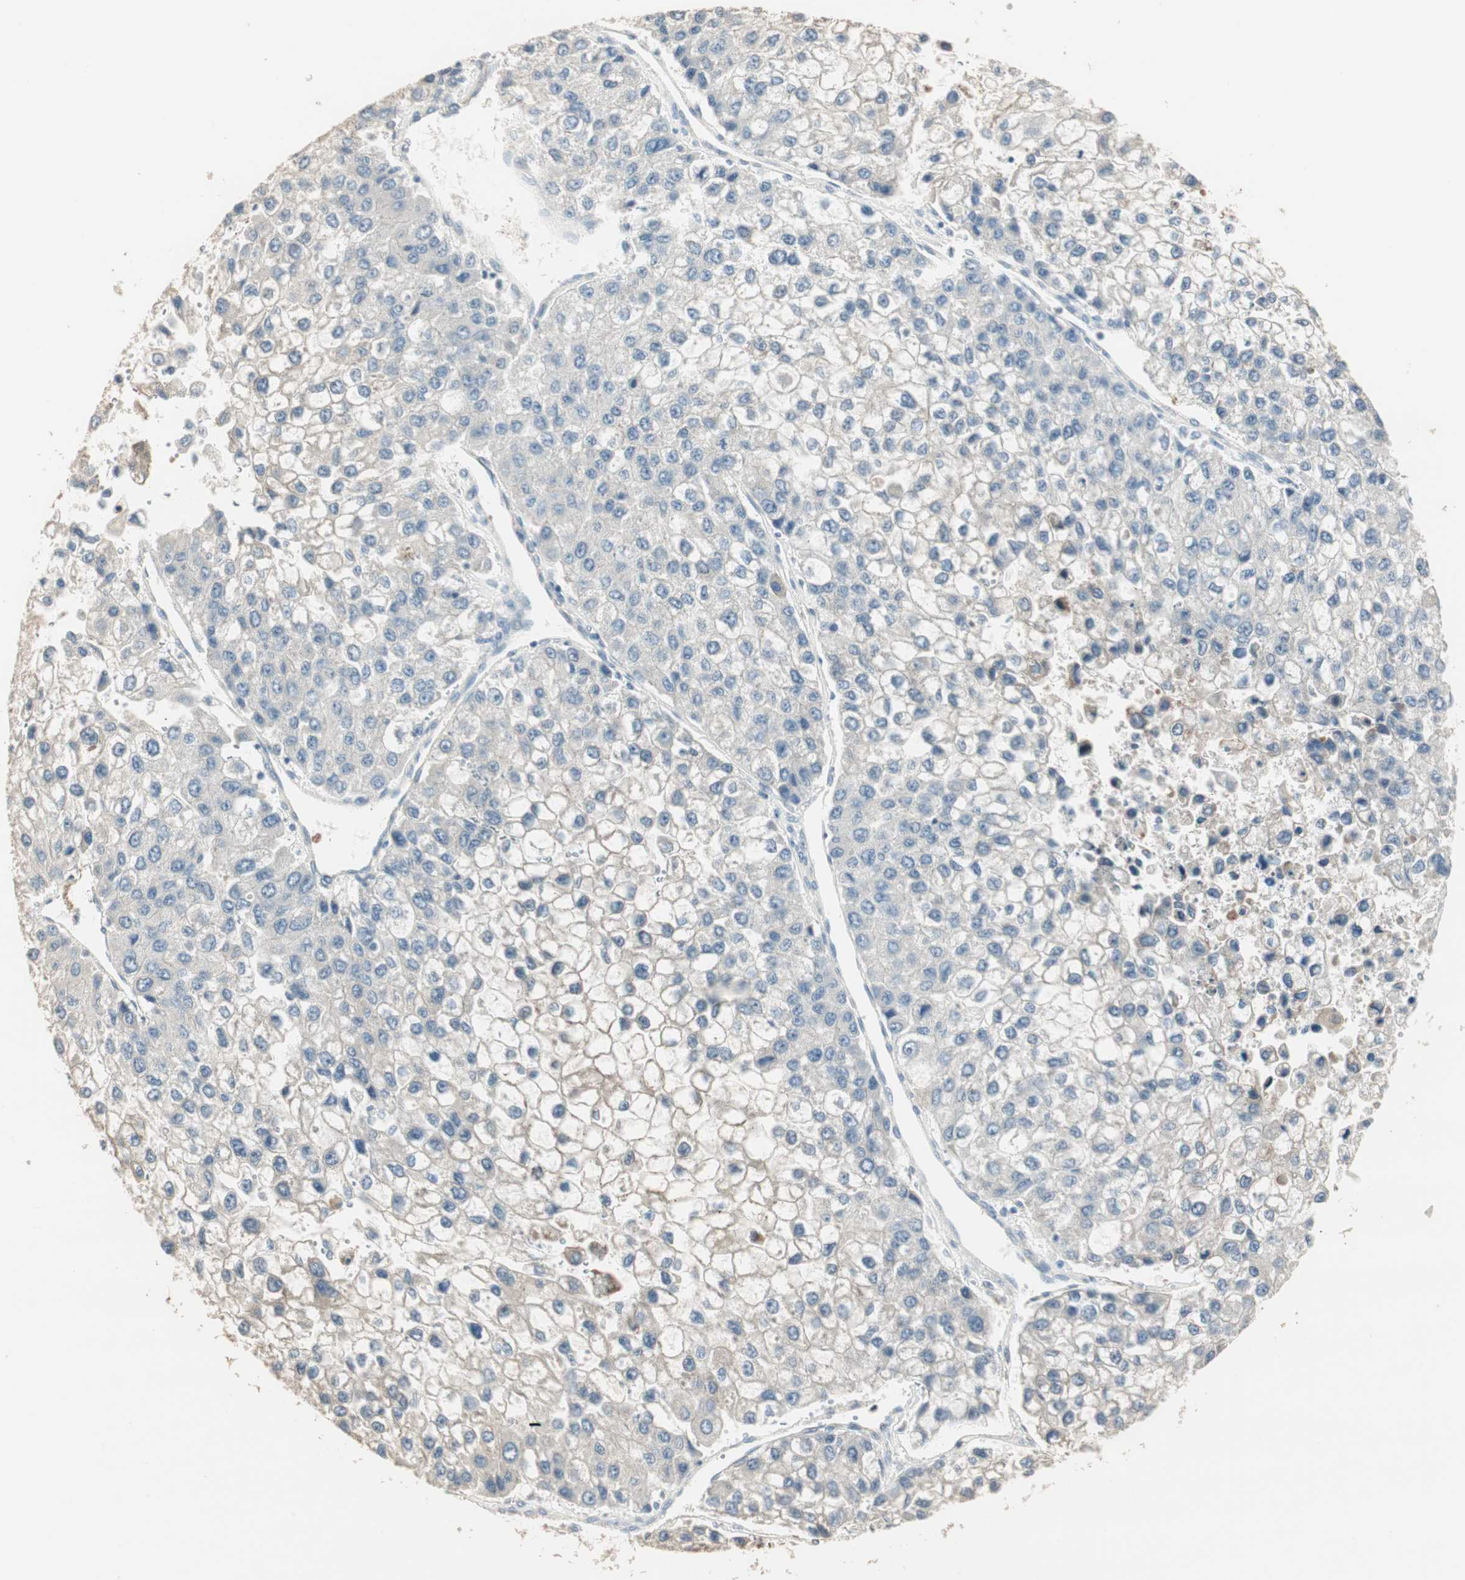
{"staining": {"intensity": "negative", "quantity": "none", "location": "none"}, "tissue": "liver cancer", "cell_type": "Tumor cells", "image_type": "cancer", "snomed": [{"axis": "morphology", "description": "Carcinoma, Hepatocellular, NOS"}, {"axis": "topography", "description": "Liver"}], "caption": "This is a micrograph of immunohistochemistry staining of hepatocellular carcinoma (liver), which shows no staining in tumor cells.", "gene": "TASOR", "patient": {"sex": "female", "age": 66}}